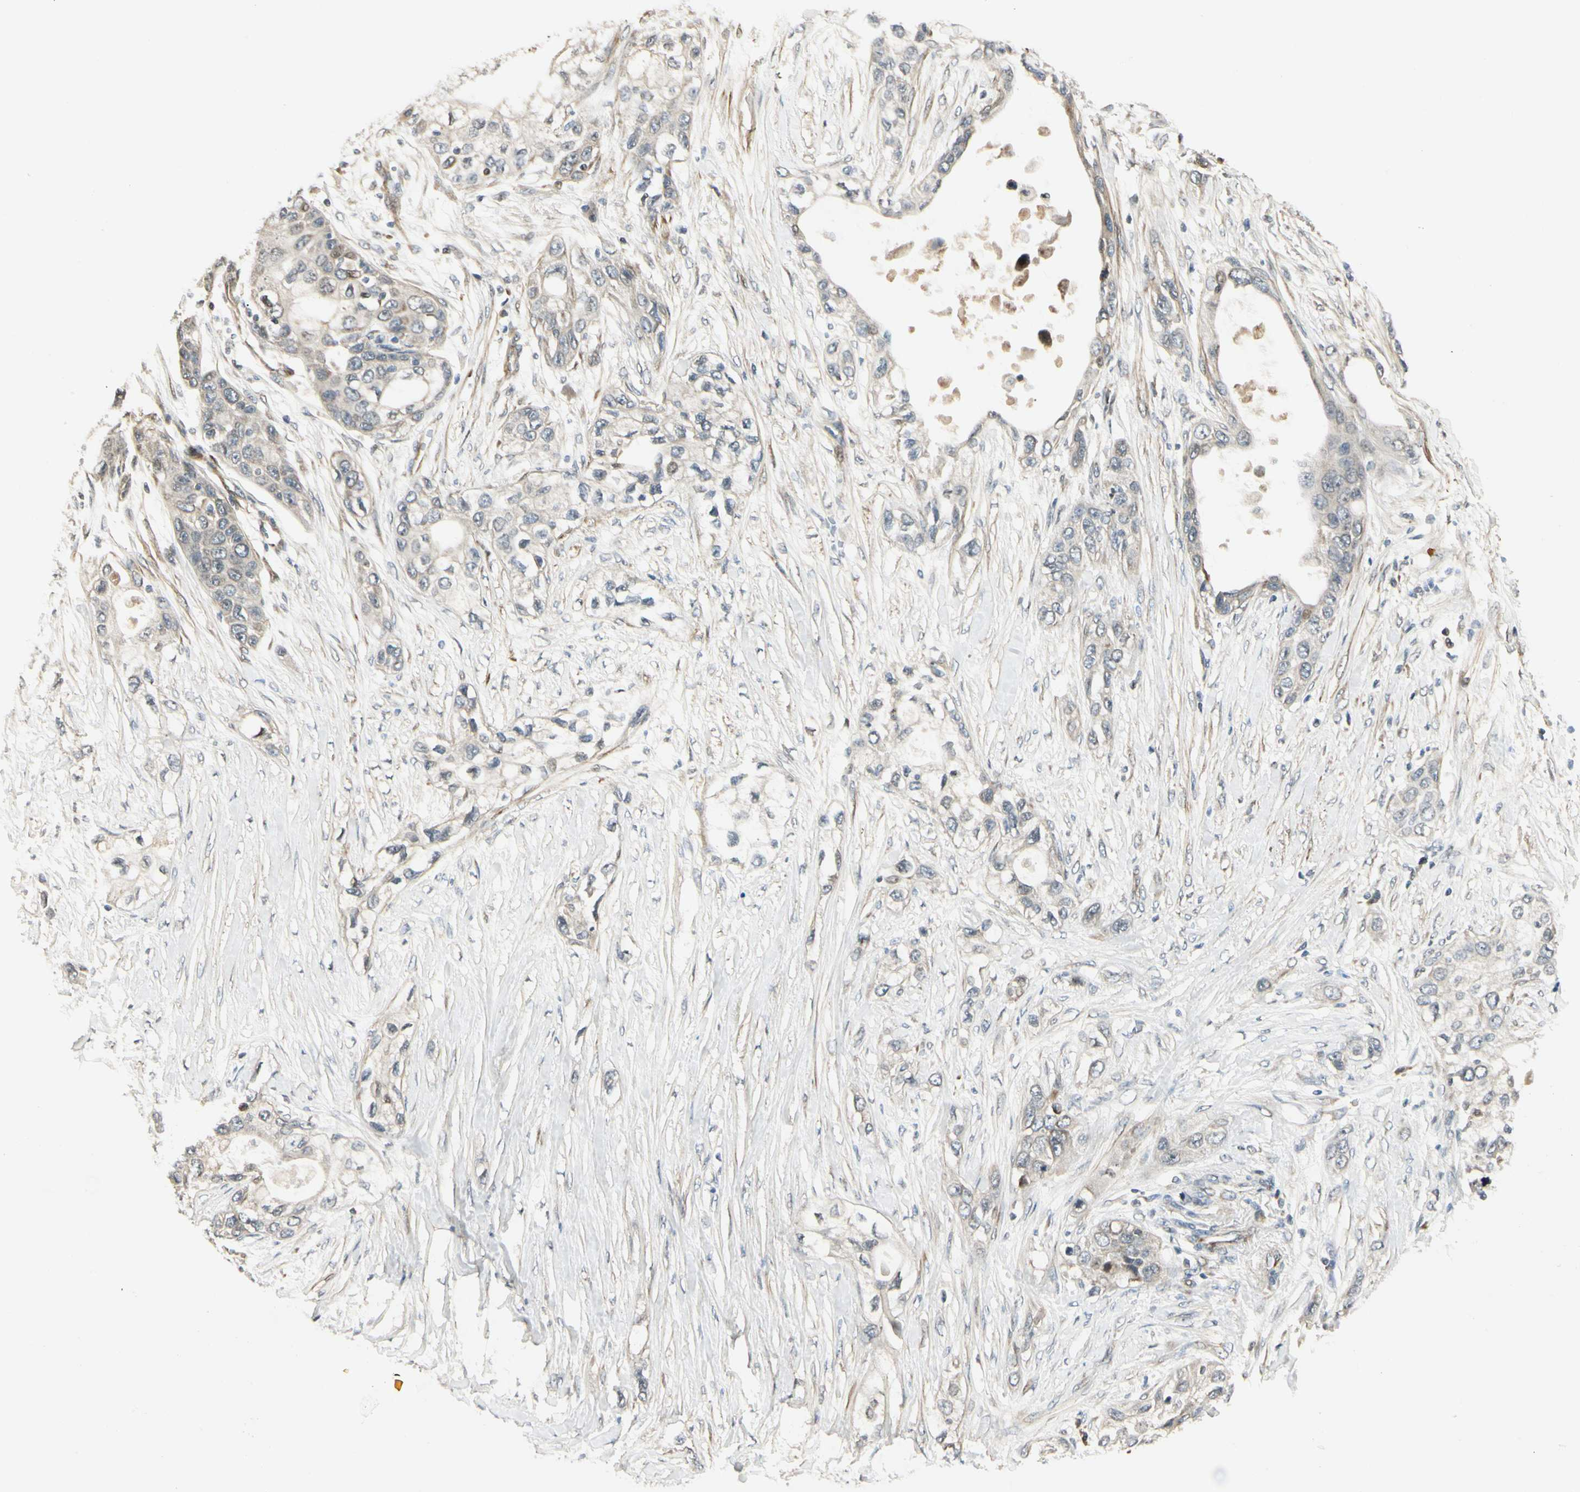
{"staining": {"intensity": "weak", "quantity": ">75%", "location": "cytoplasmic/membranous"}, "tissue": "pancreatic cancer", "cell_type": "Tumor cells", "image_type": "cancer", "snomed": [{"axis": "morphology", "description": "Adenocarcinoma, NOS"}, {"axis": "topography", "description": "Pancreas"}], "caption": "Weak cytoplasmic/membranous expression is present in about >75% of tumor cells in pancreatic adenocarcinoma.", "gene": "P4HA3", "patient": {"sex": "female", "age": 70}}